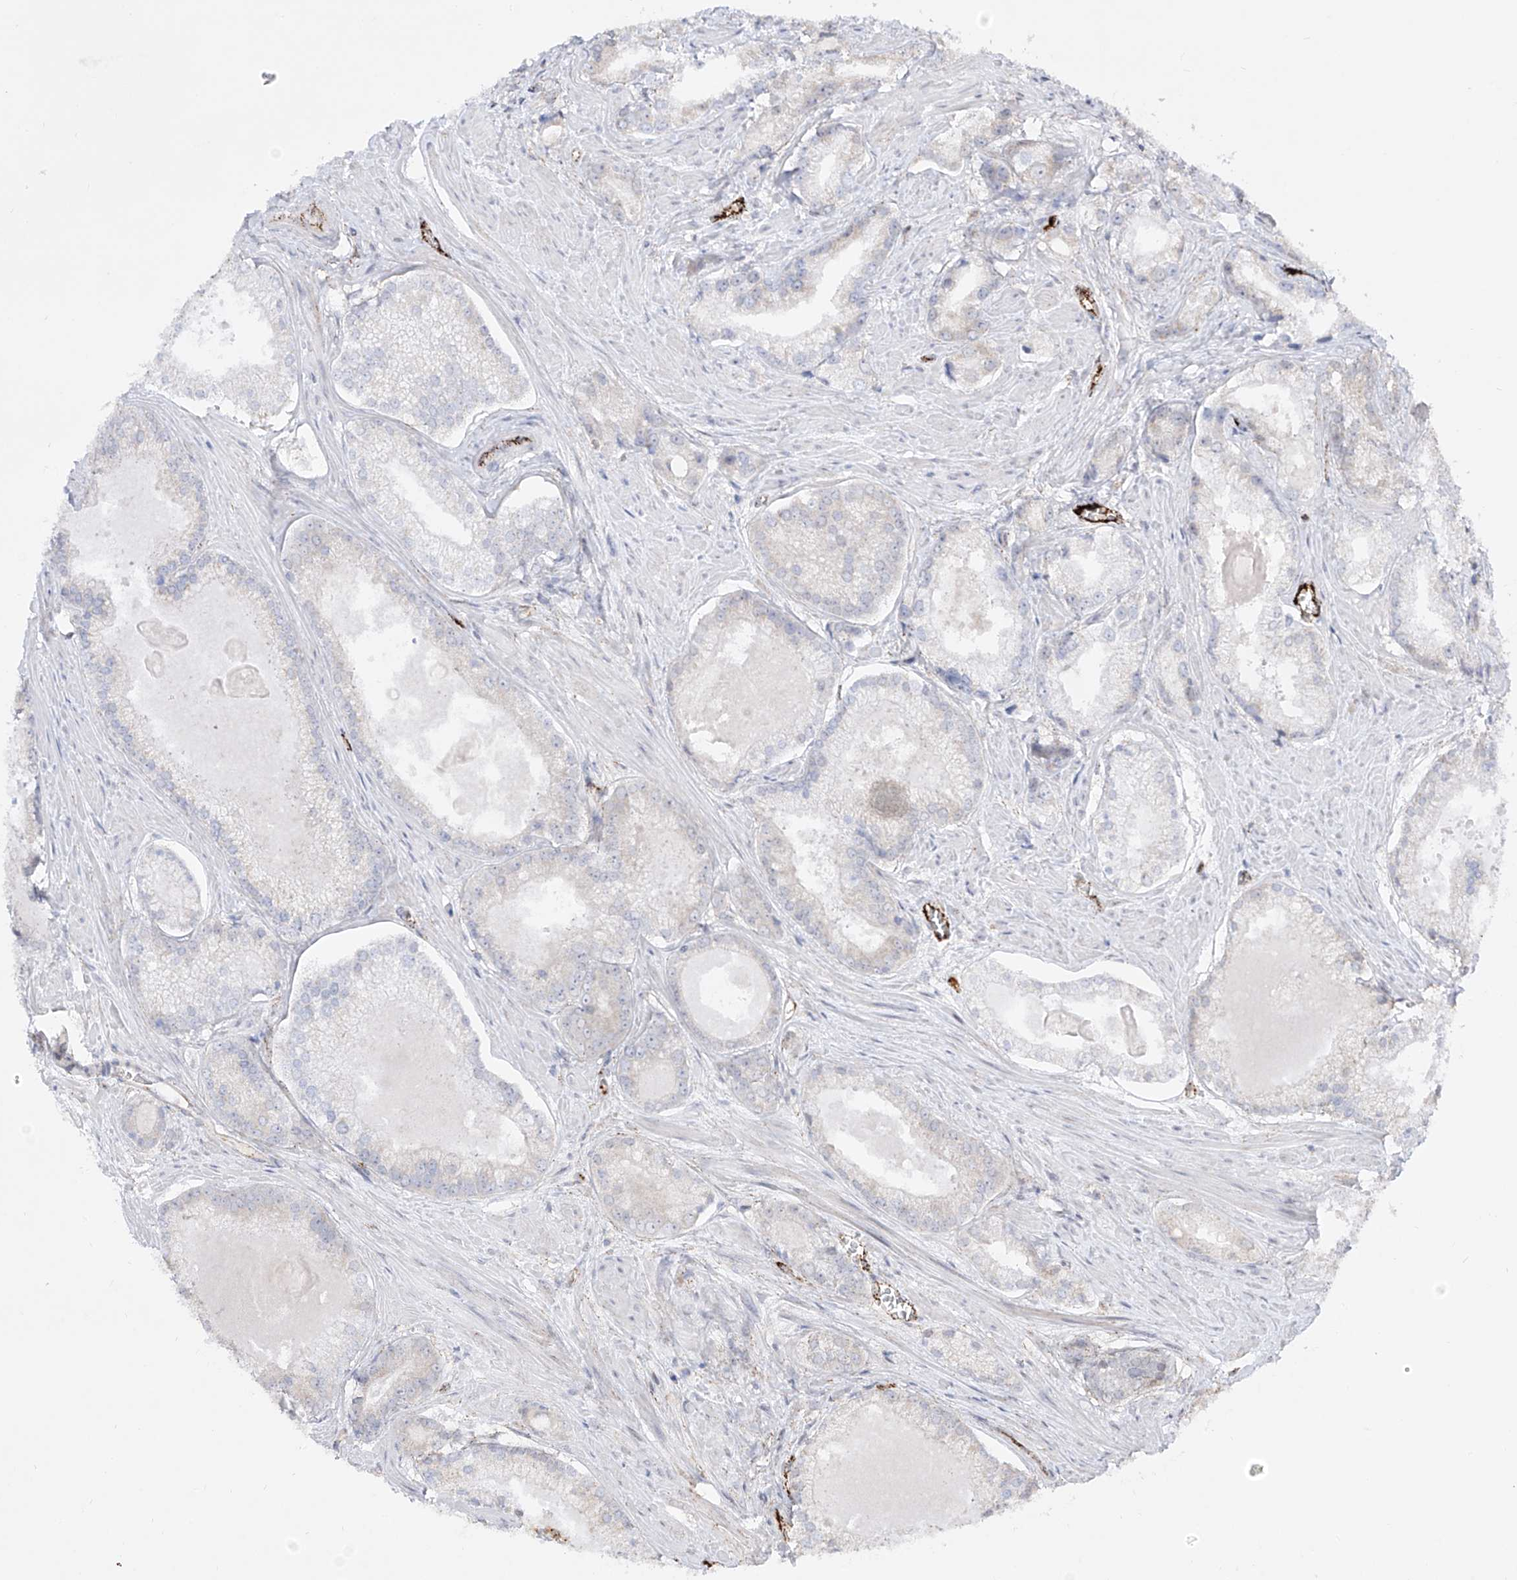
{"staining": {"intensity": "negative", "quantity": "none", "location": "none"}, "tissue": "prostate cancer", "cell_type": "Tumor cells", "image_type": "cancer", "snomed": [{"axis": "morphology", "description": "Adenocarcinoma, Low grade"}, {"axis": "topography", "description": "Prostate"}], "caption": "This is an IHC photomicrograph of human prostate cancer. There is no positivity in tumor cells.", "gene": "ZGRF1", "patient": {"sex": "male", "age": 54}}